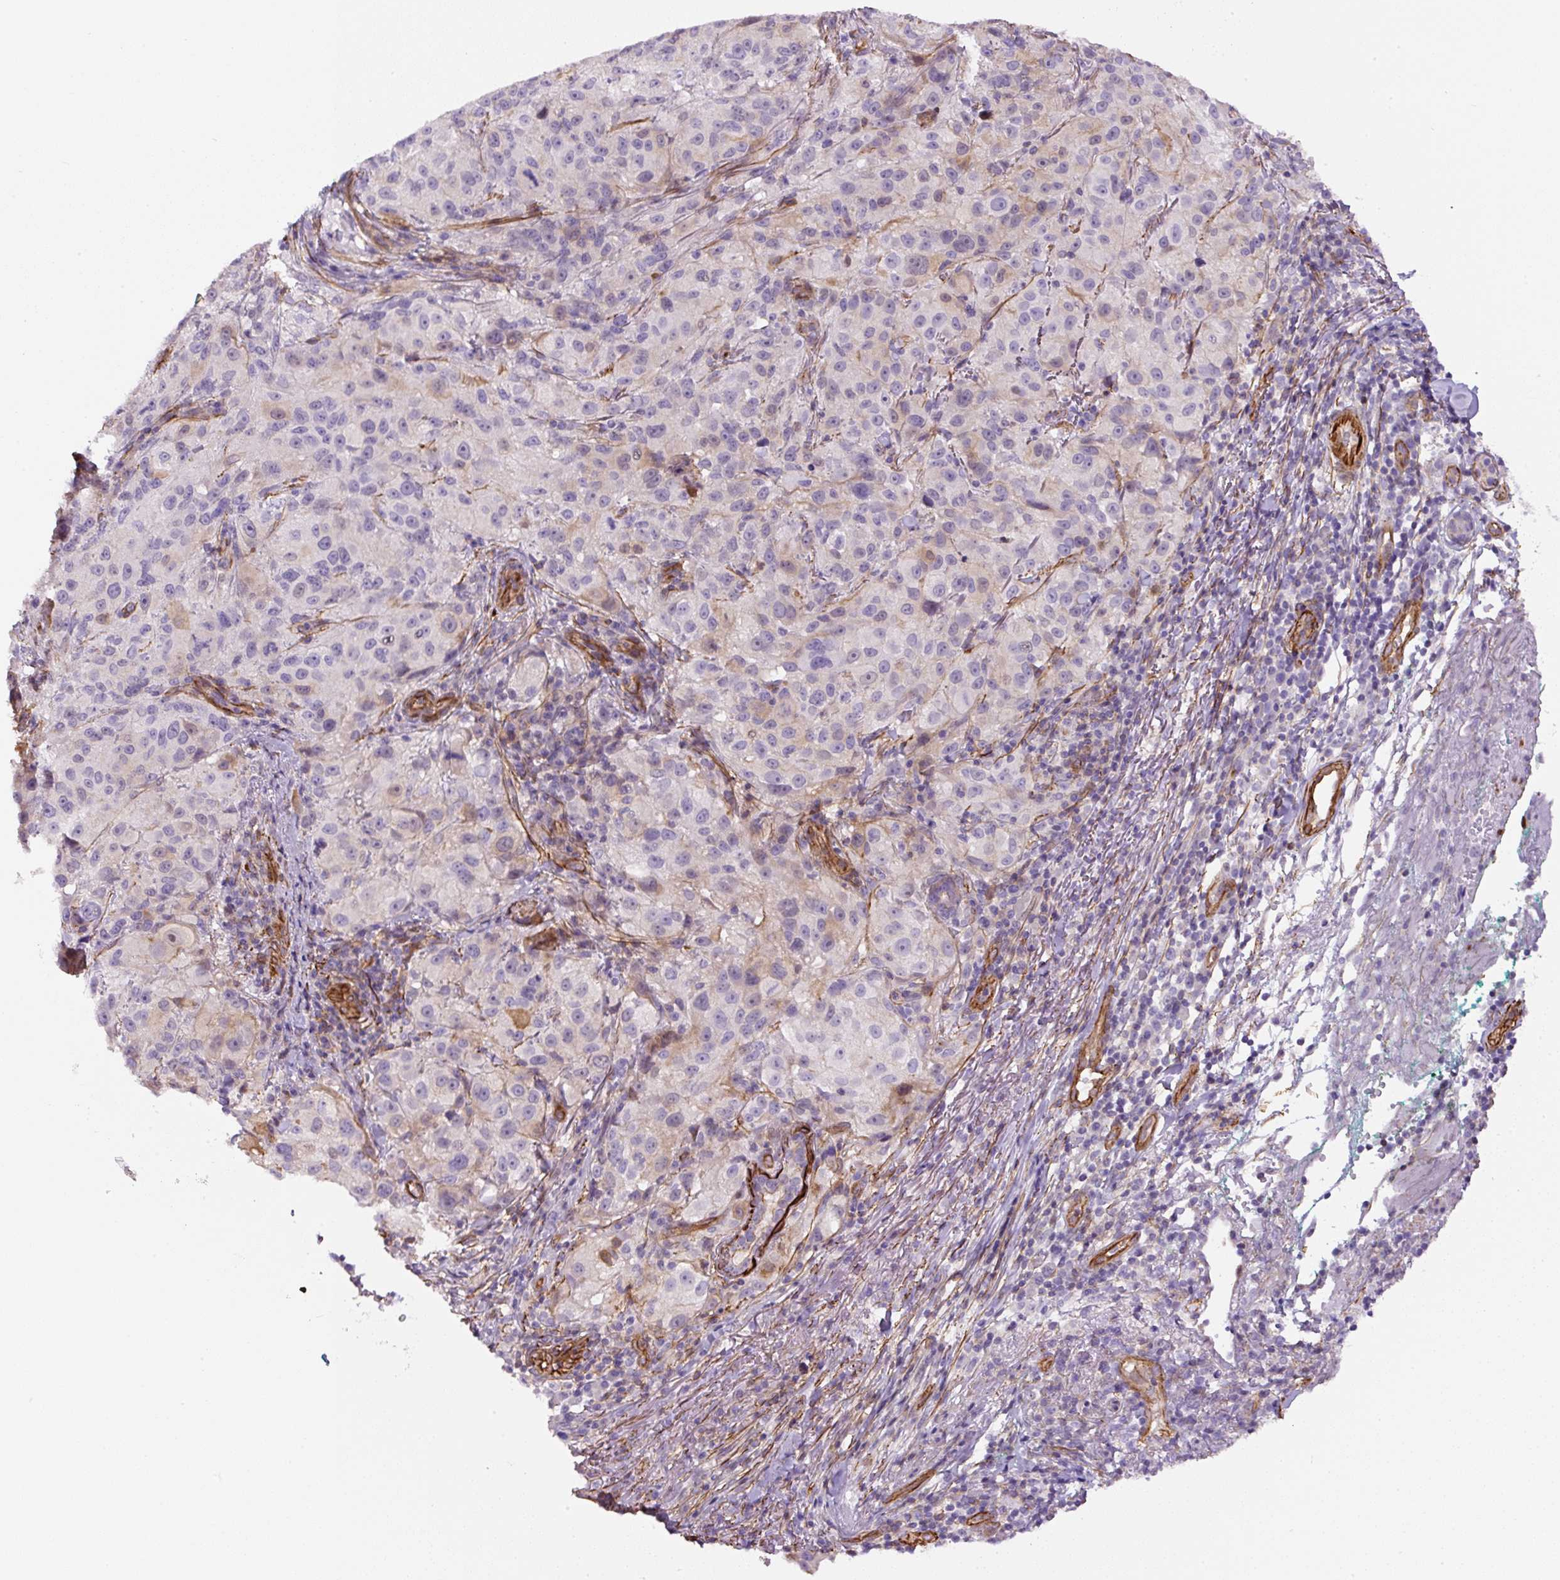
{"staining": {"intensity": "negative", "quantity": "none", "location": "none"}, "tissue": "melanoma", "cell_type": "Tumor cells", "image_type": "cancer", "snomed": [{"axis": "morphology", "description": "Necrosis, NOS"}, {"axis": "morphology", "description": "Malignant melanoma, NOS"}, {"axis": "topography", "description": "Skin"}], "caption": "IHC image of melanoma stained for a protein (brown), which displays no staining in tumor cells.", "gene": "B3GALT5", "patient": {"sex": "female", "age": 87}}